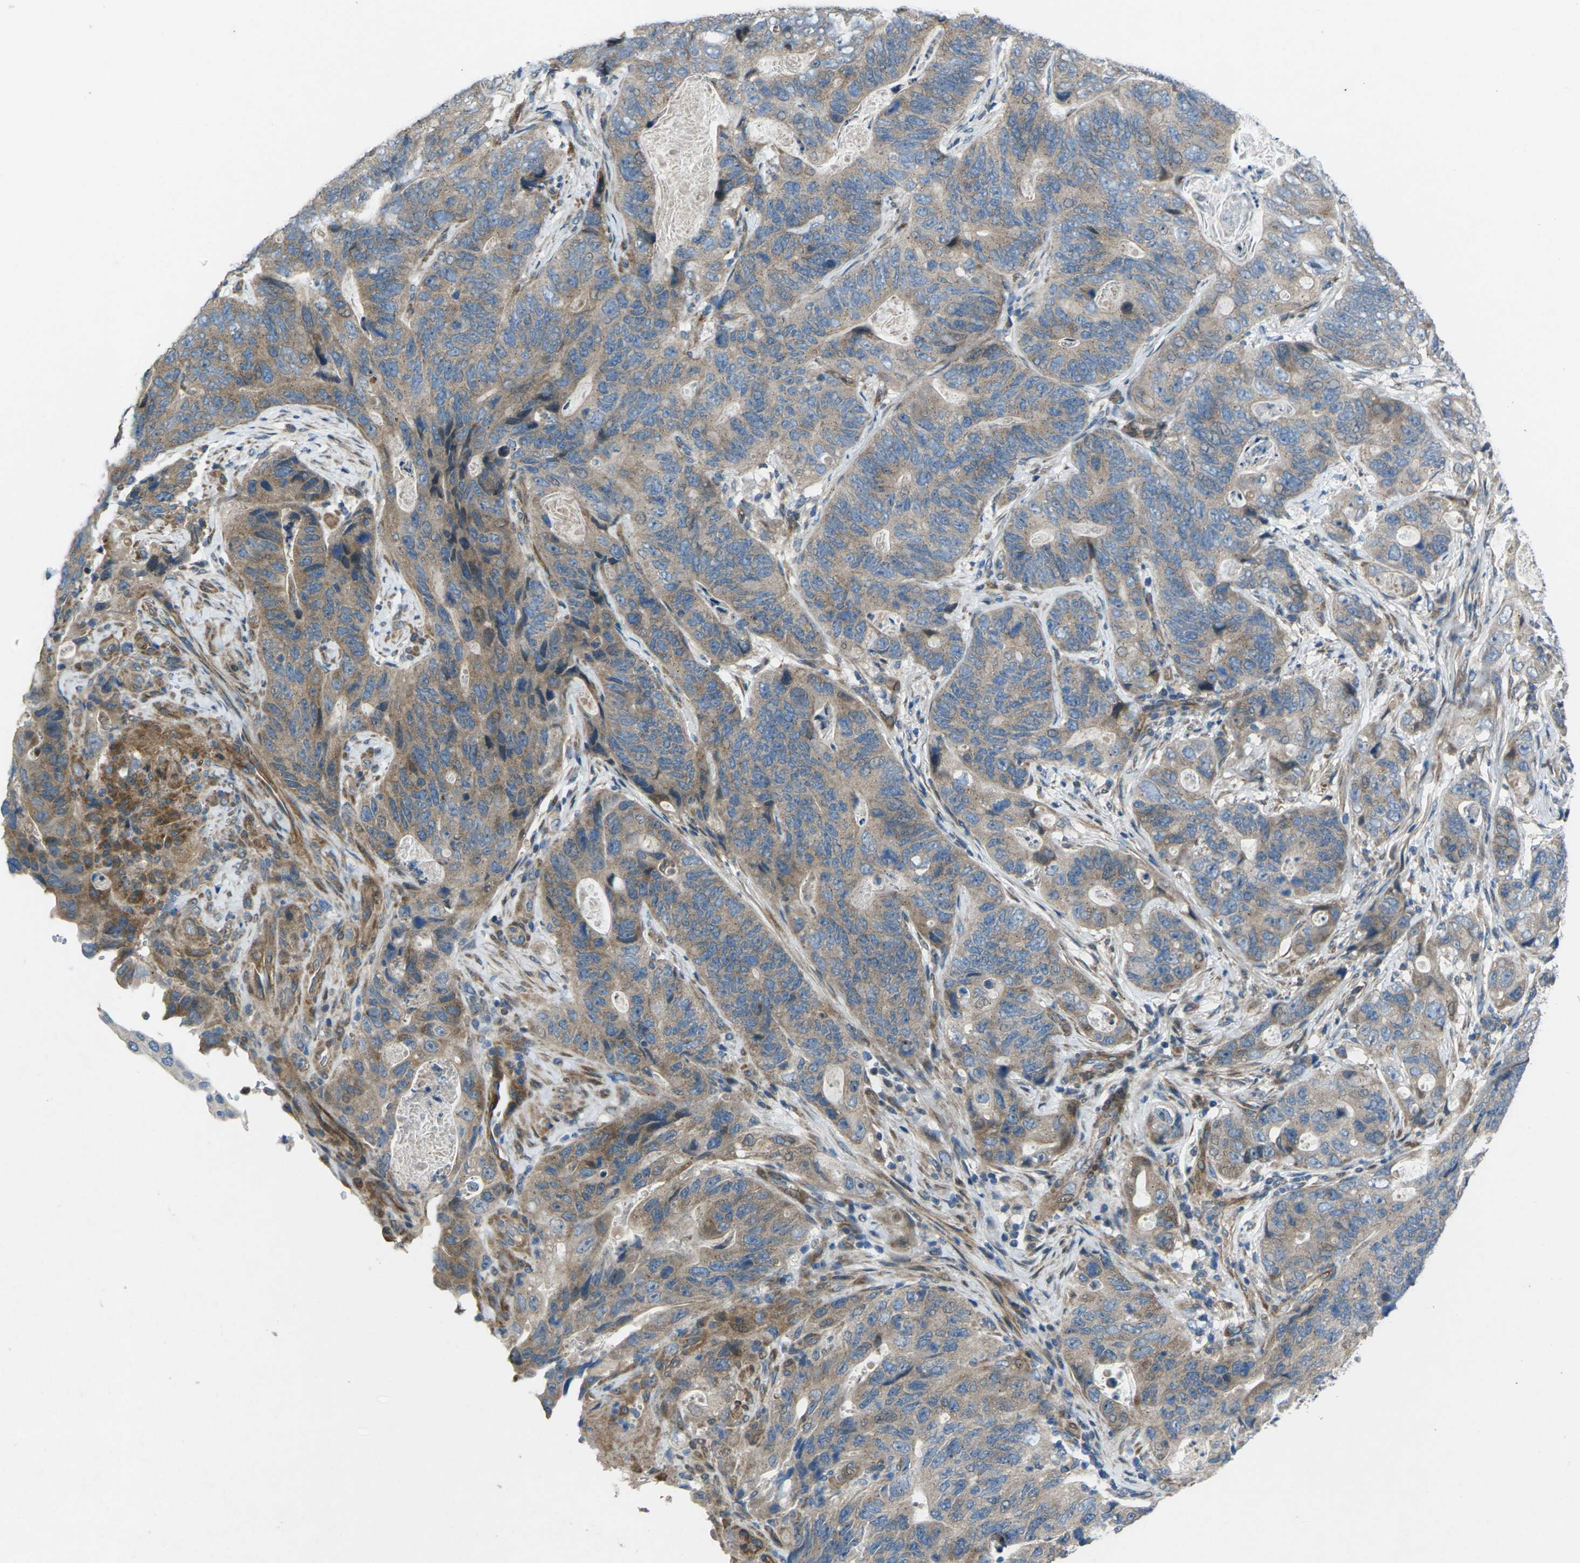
{"staining": {"intensity": "moderate", "quantity": ">75%", "location": "cytoplasmic/membranous"}, "tissue": "stomach cancer", "cell_type": "Tumor cells", "image_type": "cancer", "snomed": [{"axis": "morphology", "description": "Adenocarcinoma, NOS"}, {"axis": "topography", "description": "Stomach"}], "caption": "Immunohistochemical staining of stomach cancer exhibits moderate cytoplasmic/membranous protein expression in approximately >75% of tumor cells.", "gene": "EDNRA", "patient": {"sex": "female", "age": 89}}